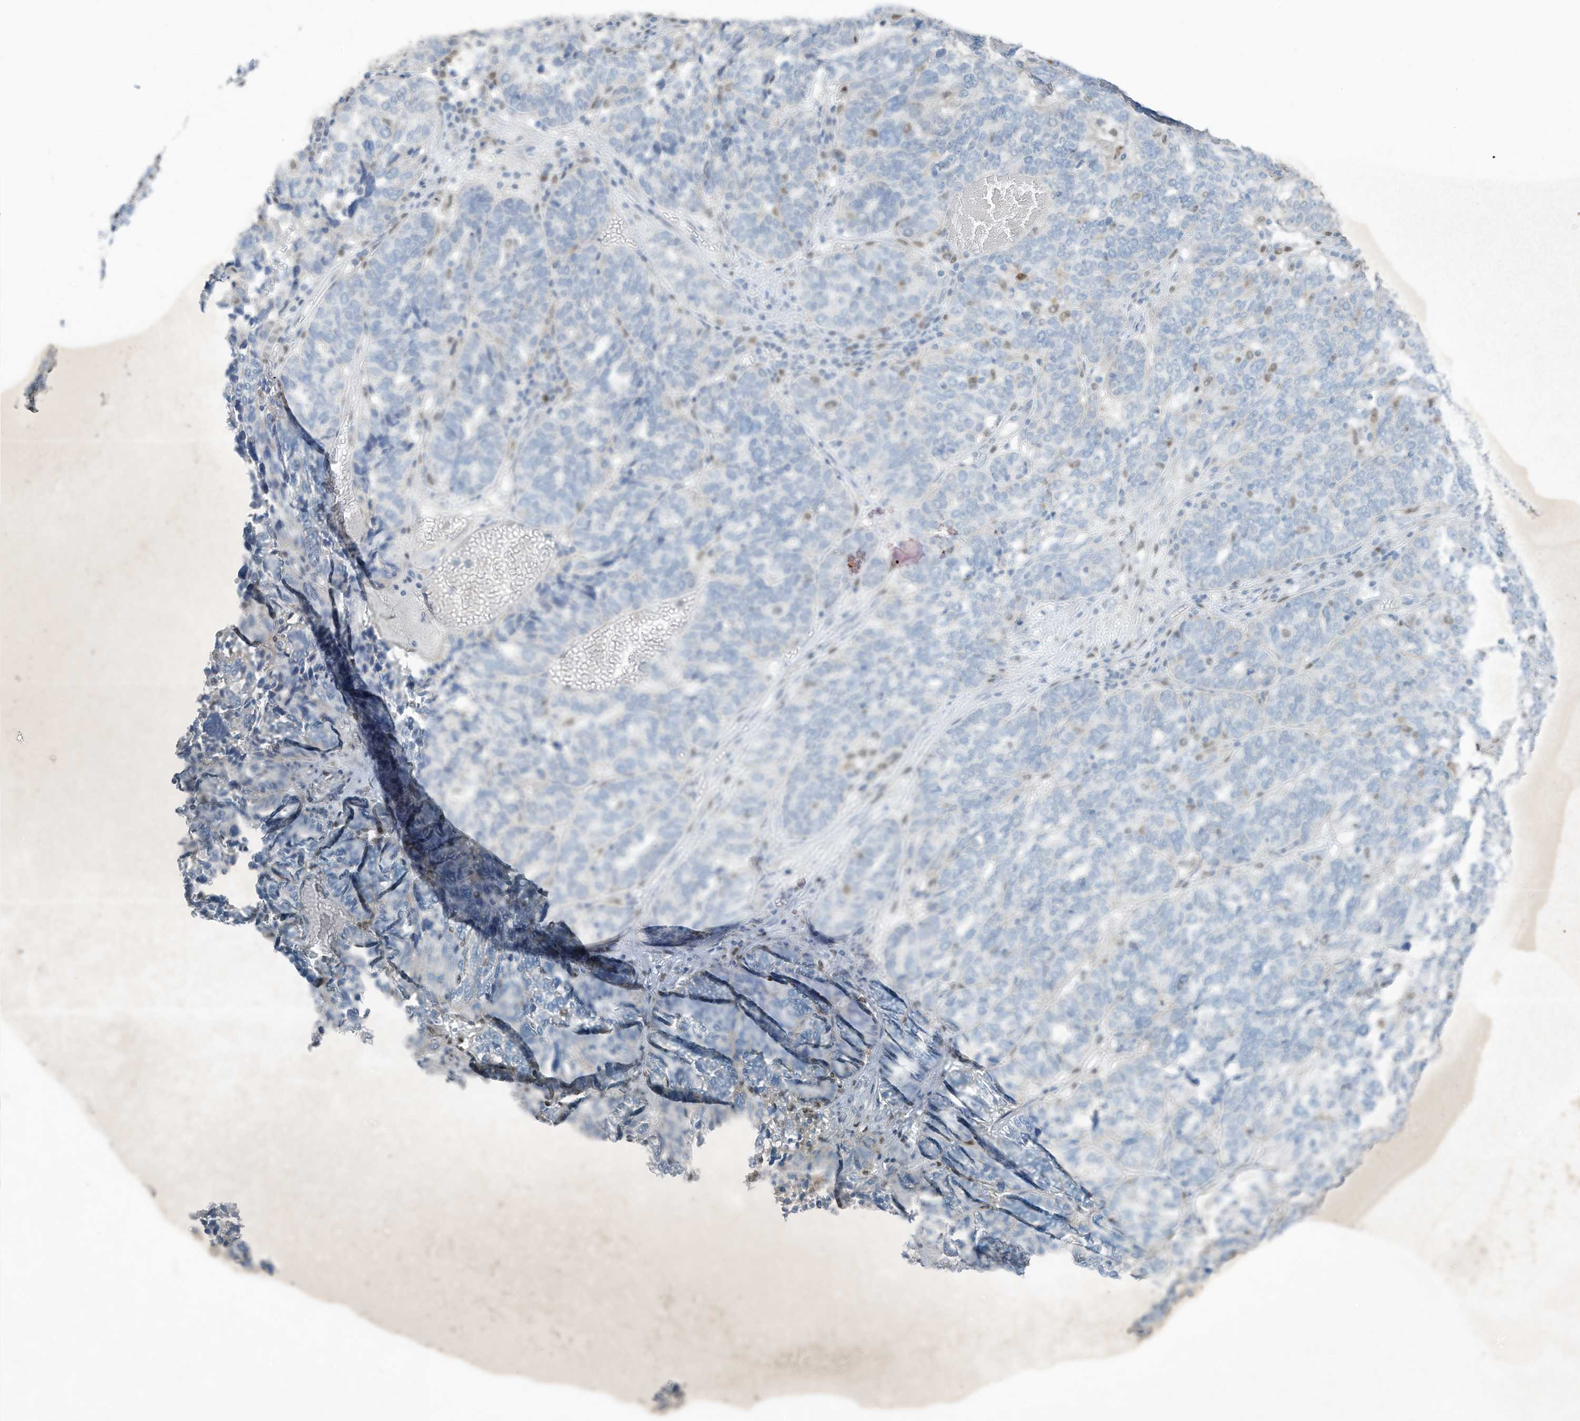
{"staining": {"intensity": "negative", "quantity": "none", "location": "none"}, "tissue": "ovarian cancer", "cell_type": "Tumor cells", "image_type": "cancer", "snomed": [{"axis": "morphology", "description": "Cystadenocarcinoma, serous, NOS"}, {"axis": "topography", "description": "Ovary"}], "caption": "An image of ovarian cancer stained for a protein reveals no brown staining in tumor cells. (DAB (3,3'-diaminobenzidine) IHC, high magnification).", "gene": "TUBE1", "patient": {"sex": "female", "age": 59}}